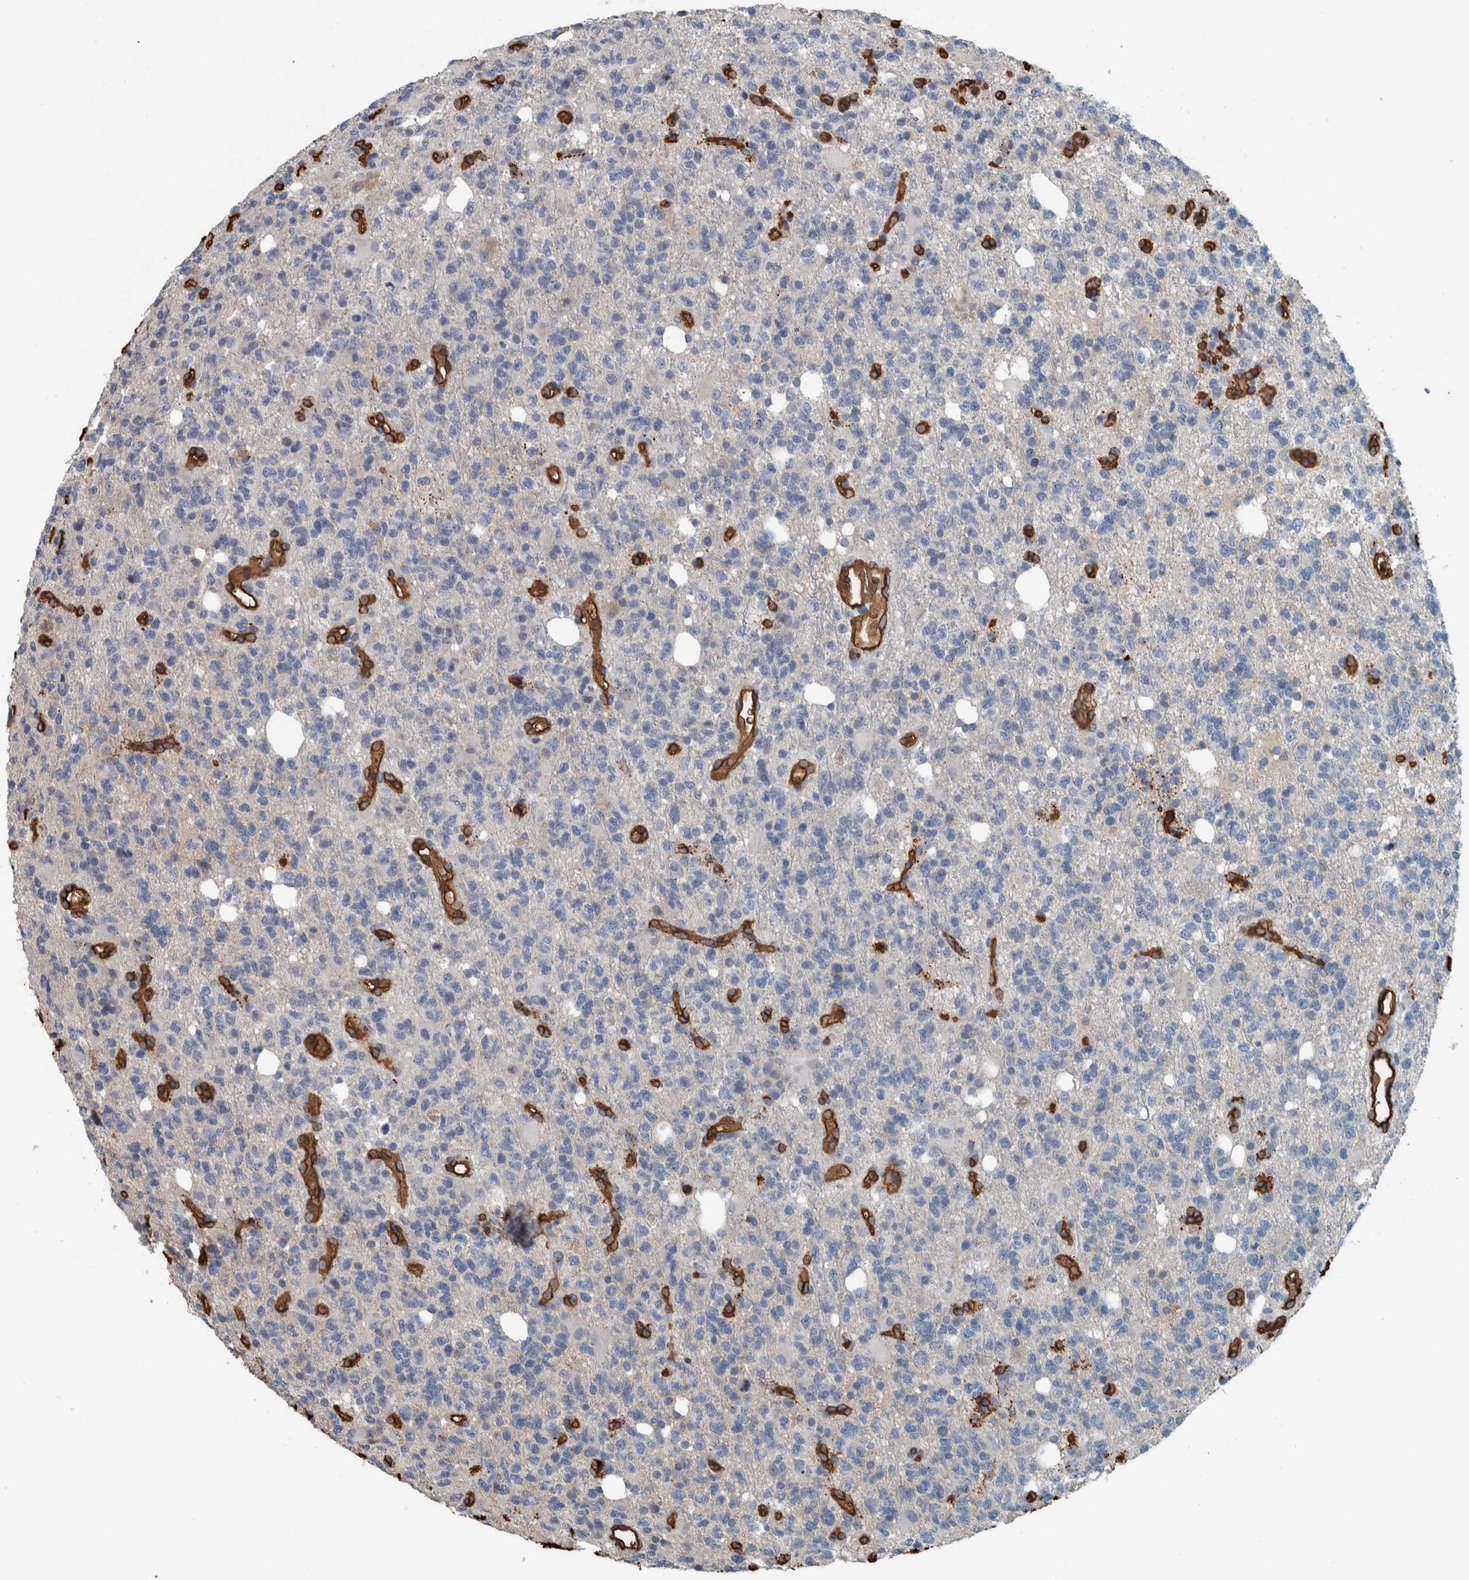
{"staining": {"intensity": "negative", "quantity": "none", "location": "none"}, "tissue": "glioma", "cell_type": "Tumor cells", "image_type": "cancer", "snomed": [{"axis": "morphology", "description": "Glioma, malignant, High grade"}, {"axis": "topography", "description": "Brain"}], "caption": "This is an IHC photomicrograph of glioma. There is no expression in tumor cells.", "gene": "LBP", "patient": {"sex": "female", "age": 62}}